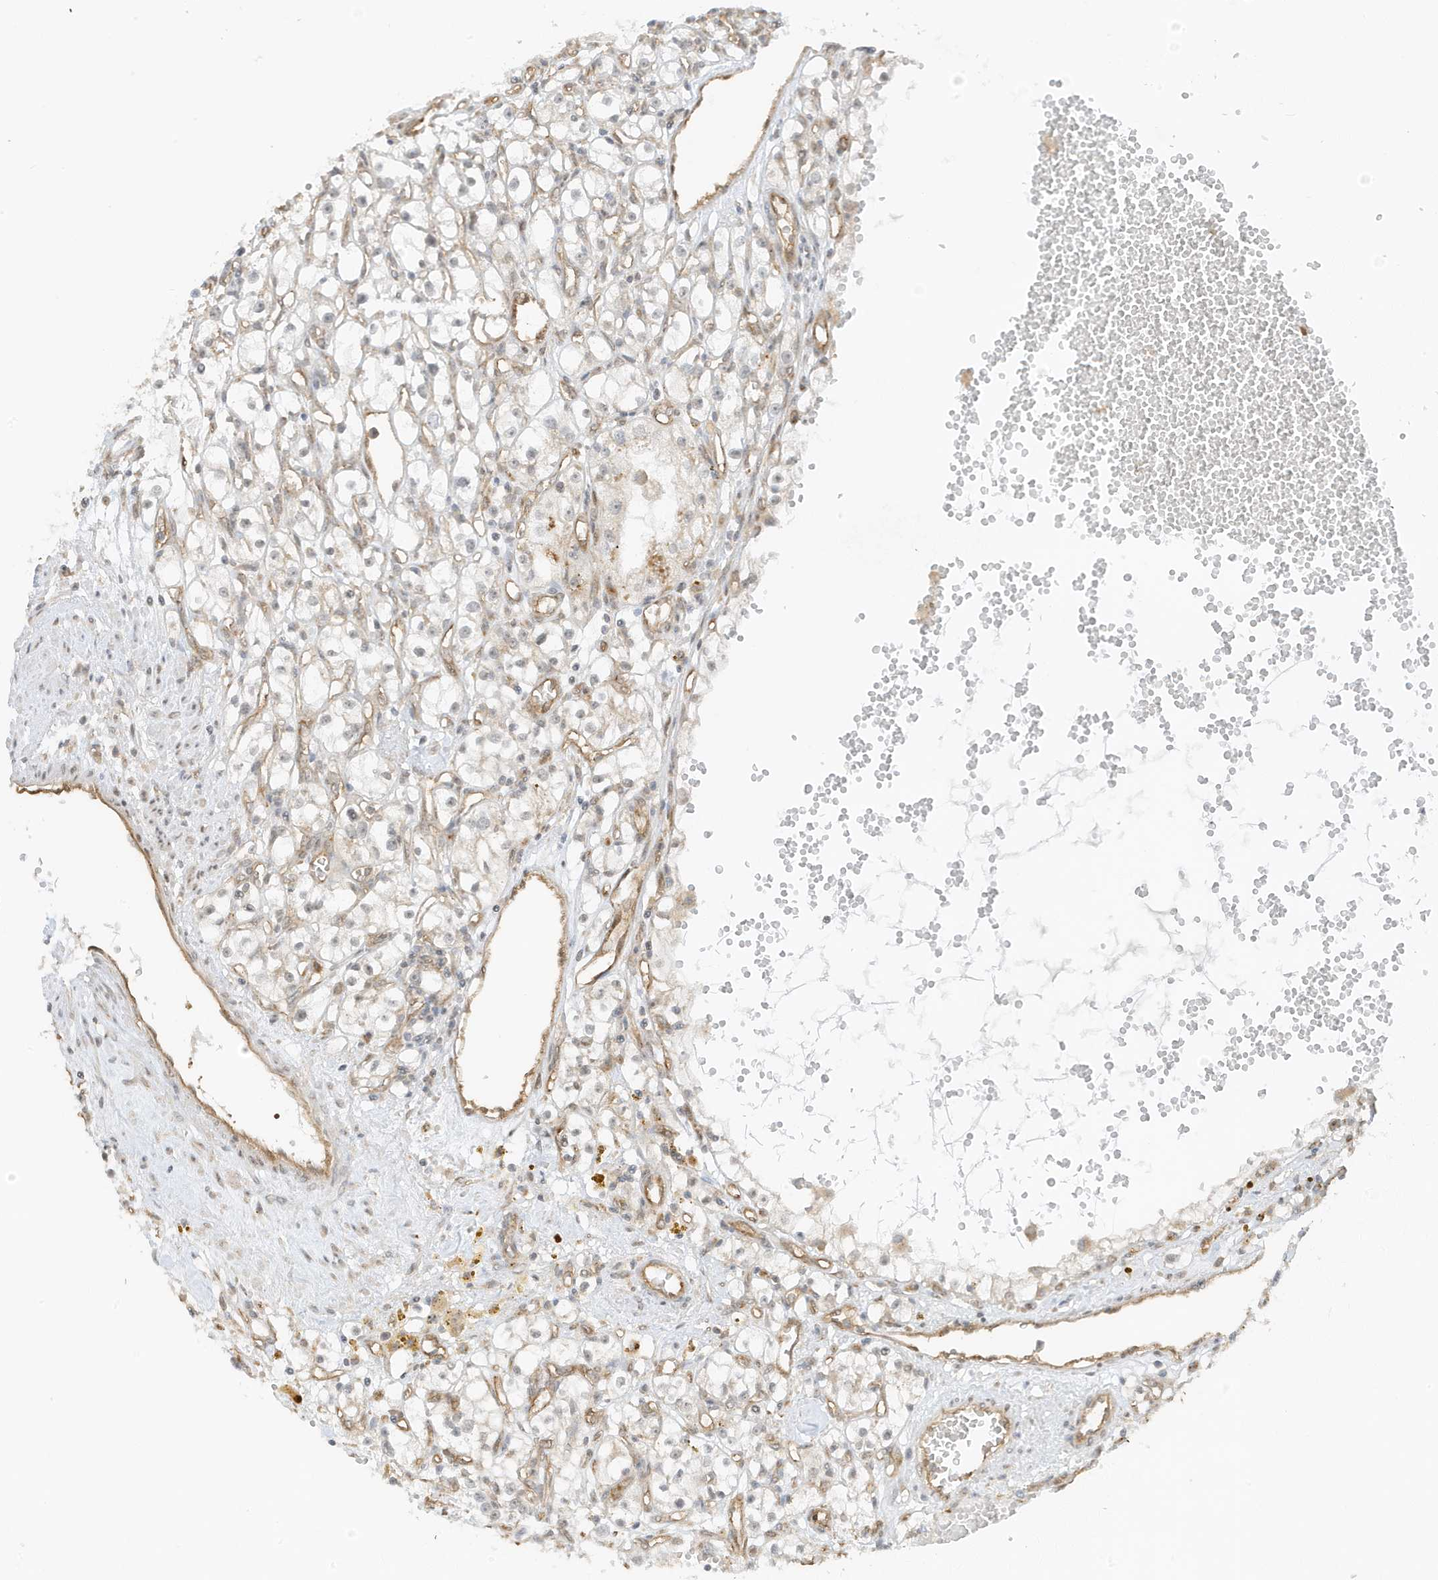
{"staining": {"intensity": "negative", "quantity": "none", "location": "none"}, "tissue": "renal cancer", "cell_type": "Tumor cells", "image_type": "cancer", "snomed": [{"axis": "morphology", "description": "Adenocarcinoma, NOS"}, {"axis": "topography", "description": "Kidney"}], "caption": "This photomicrograph is of adenocarcinoma (renal) stained with immunohistochemistry to label a protein in brown with the nuclei are counter-stained blue. There is no expression in tumor cells.", "gene": "UBAP2L", "patient": {"sex": "male", "age": 56}}